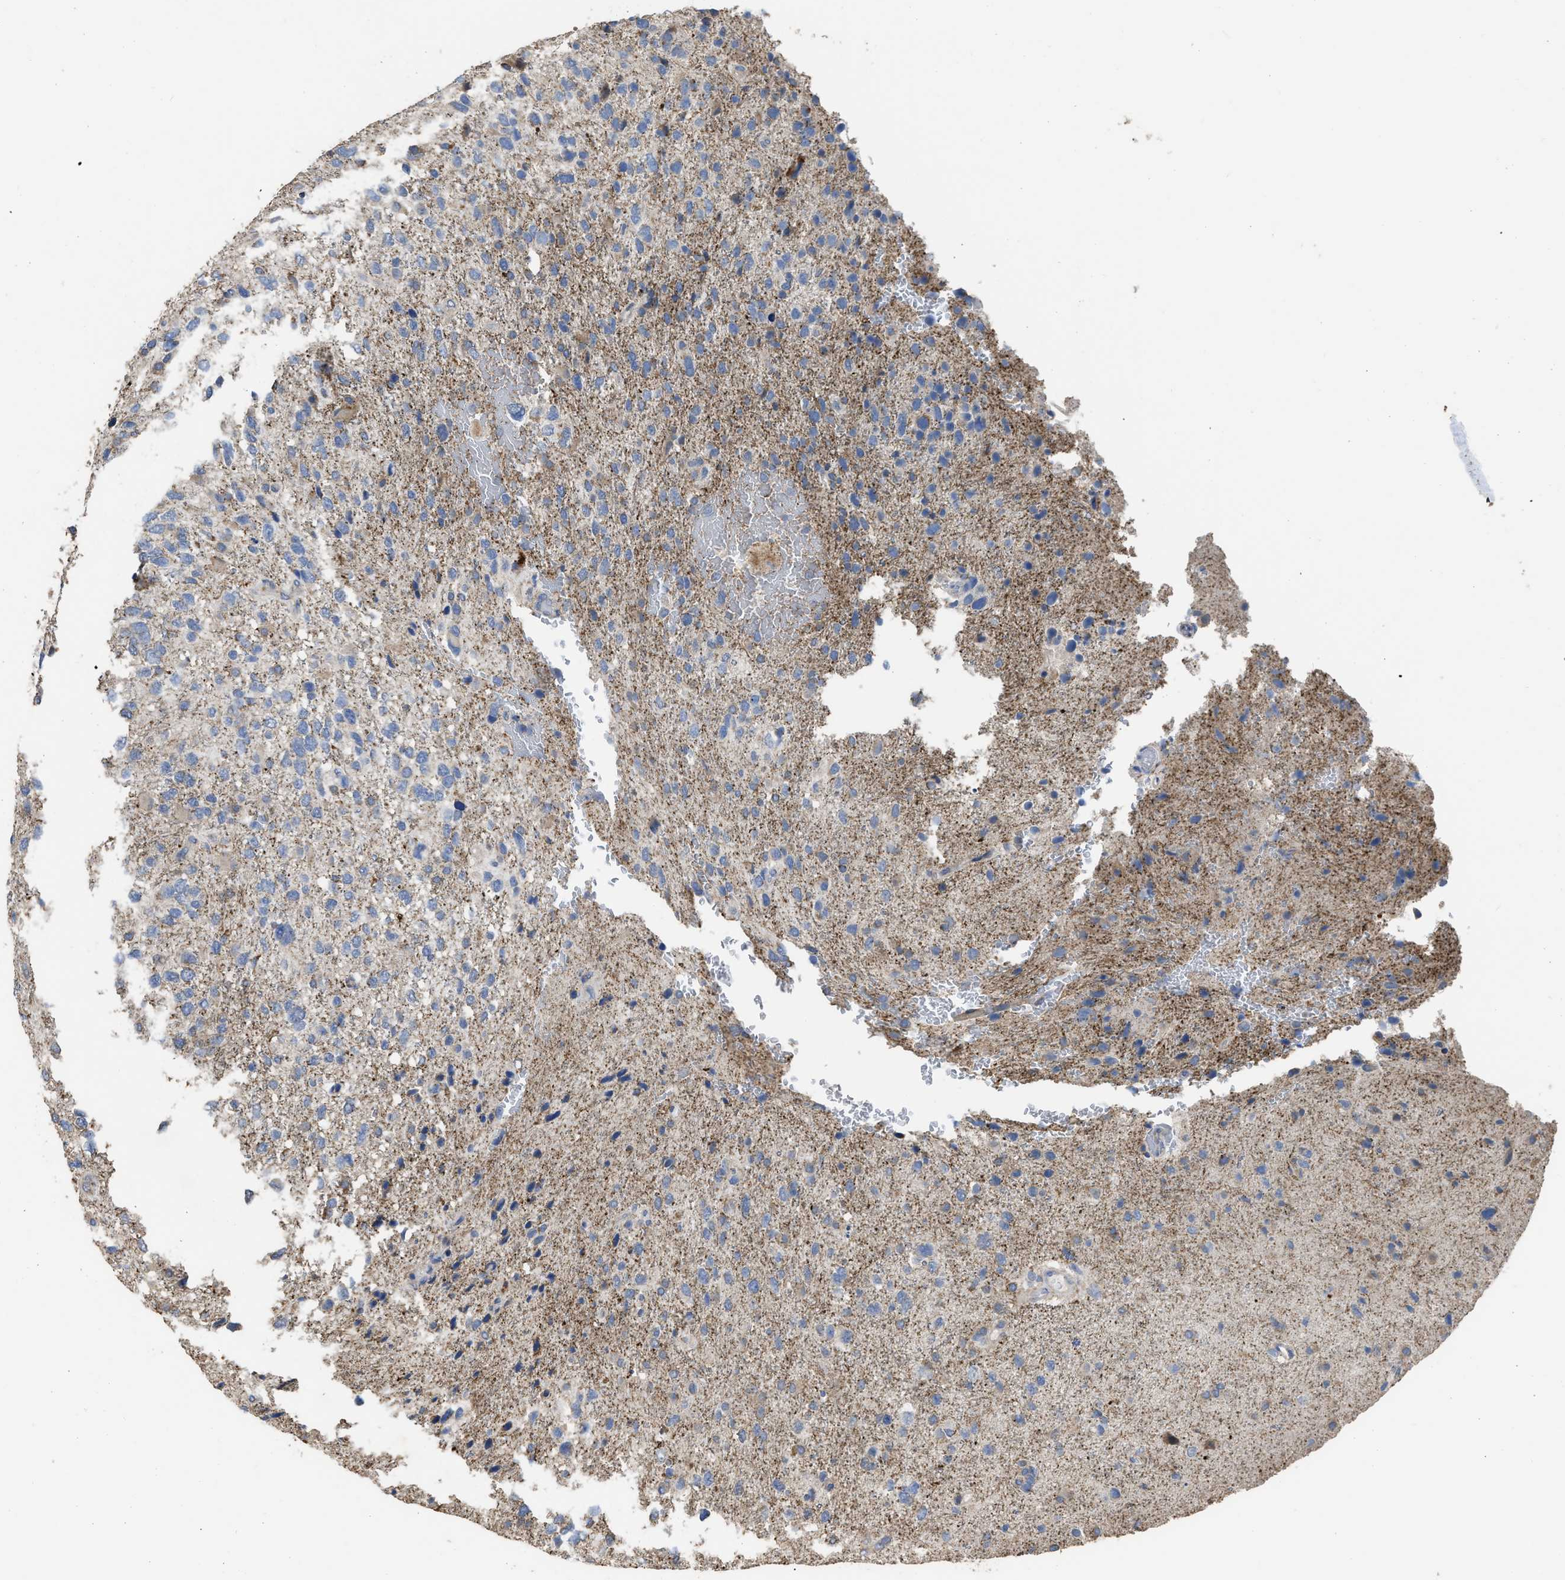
{"staining": {"intensity": "negative", "quantity": "none", "location": "none"}, "tissue": "glioma", "cell_type": "Tumor cells", "image_type": "cancer", "snomed": [{"axis": "morphology", "description": "Glioma, malignant, High grade"}, {"axis": "topography", "description": "Brain"}], "caption": "Immunohistochemistry histopathology image of human glioma stained for a protein (brown), which shows no positivity in tumor cells. (DAB (3,3'-diaminobenzidine) immunohistochemistry with hematoxylin counter stain).", "gene": "AK2", "patient": {"sex": "female", "age": 58}}